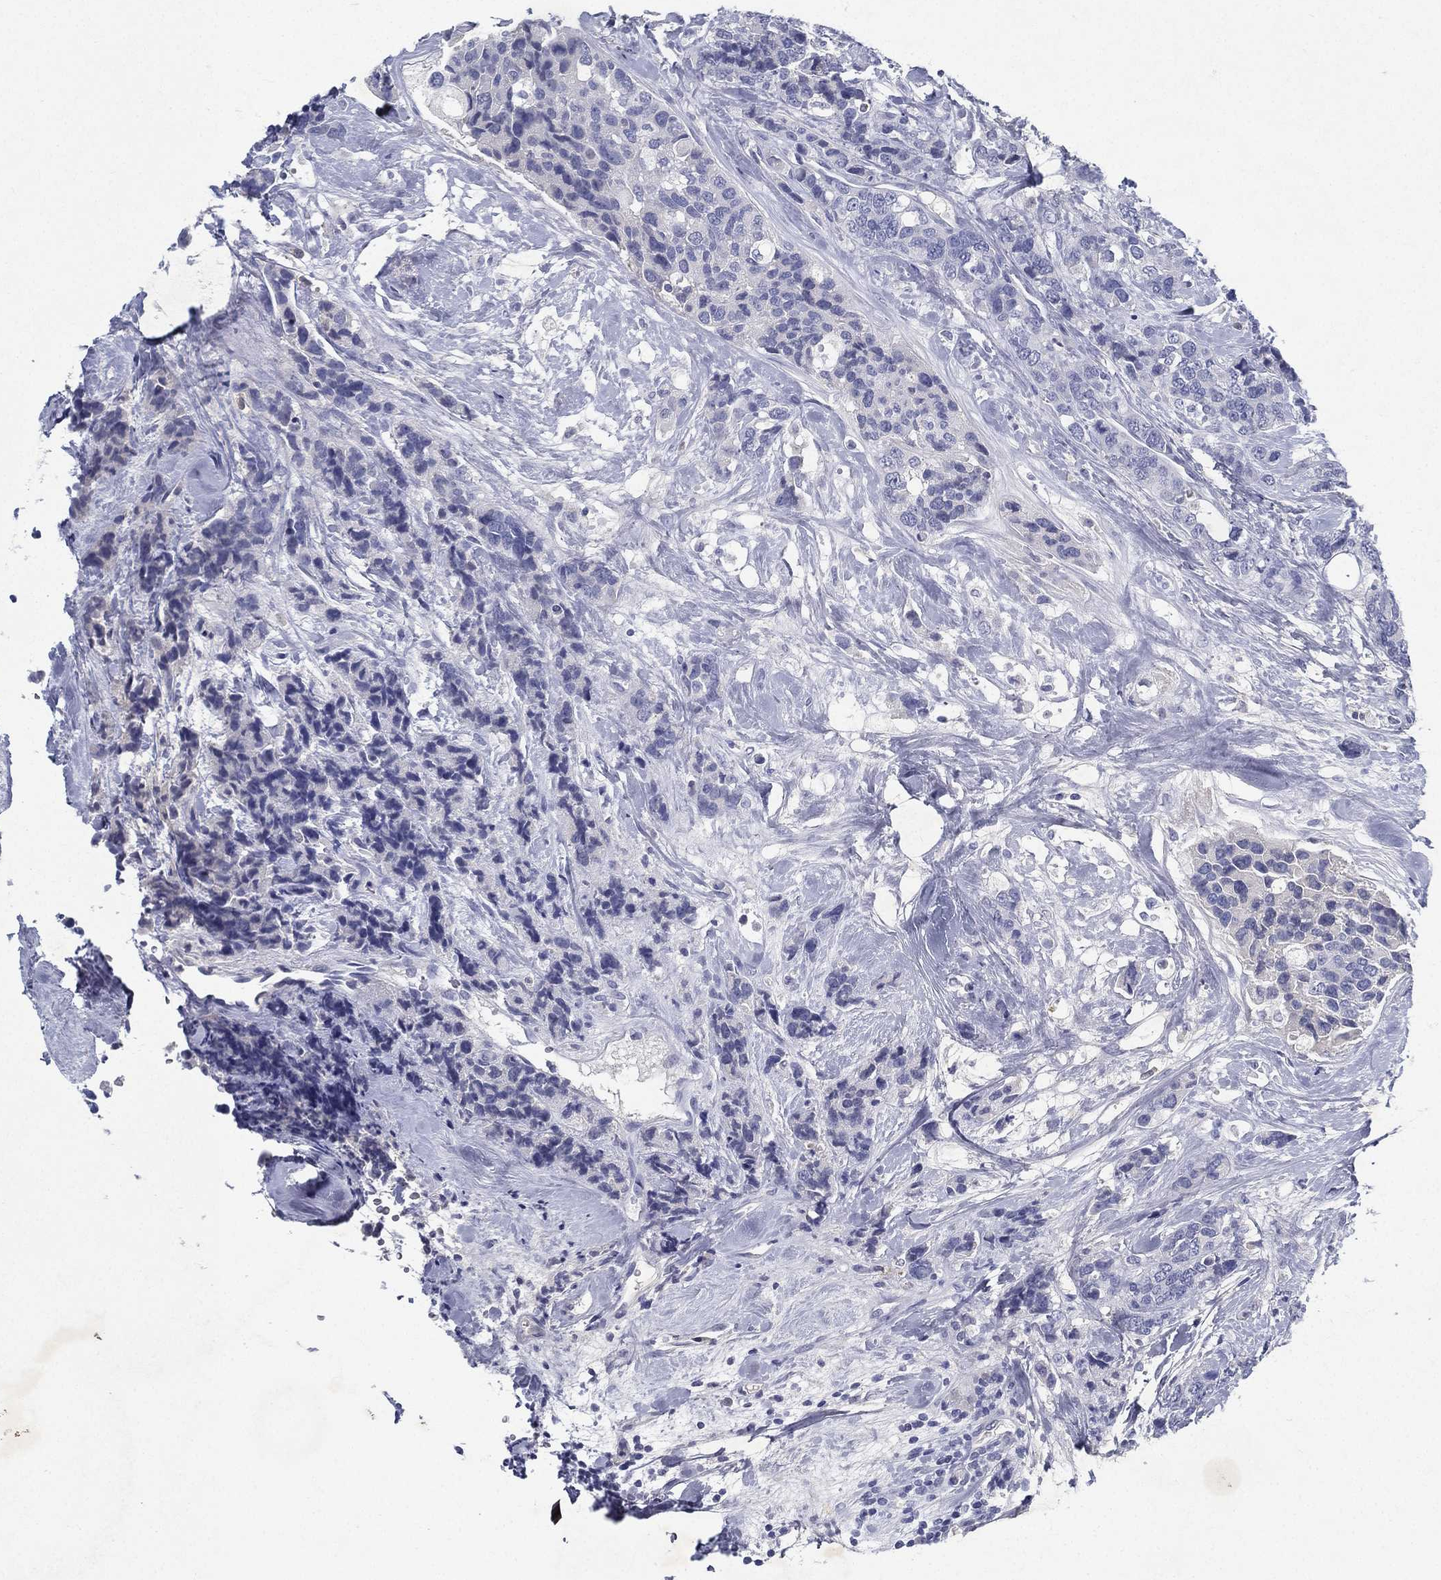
{"staining": {"intensity": "negative", "quantity": "none", "location": "none"}, "tissue": "breast cancer", "cell_type": "Tumor cells", "image_type": "cancer", "snomed": [{"axis": "morphology", "description": "Lobular carcinoma"}, {"axis": "topography", "description": "Breast"}], "caption": "Micrograph shows no significant protein expression in tumor cells of lobular carcinoma (breast).", "gene": "RGS13", "patient": {"sex": "female", "age": 59}}